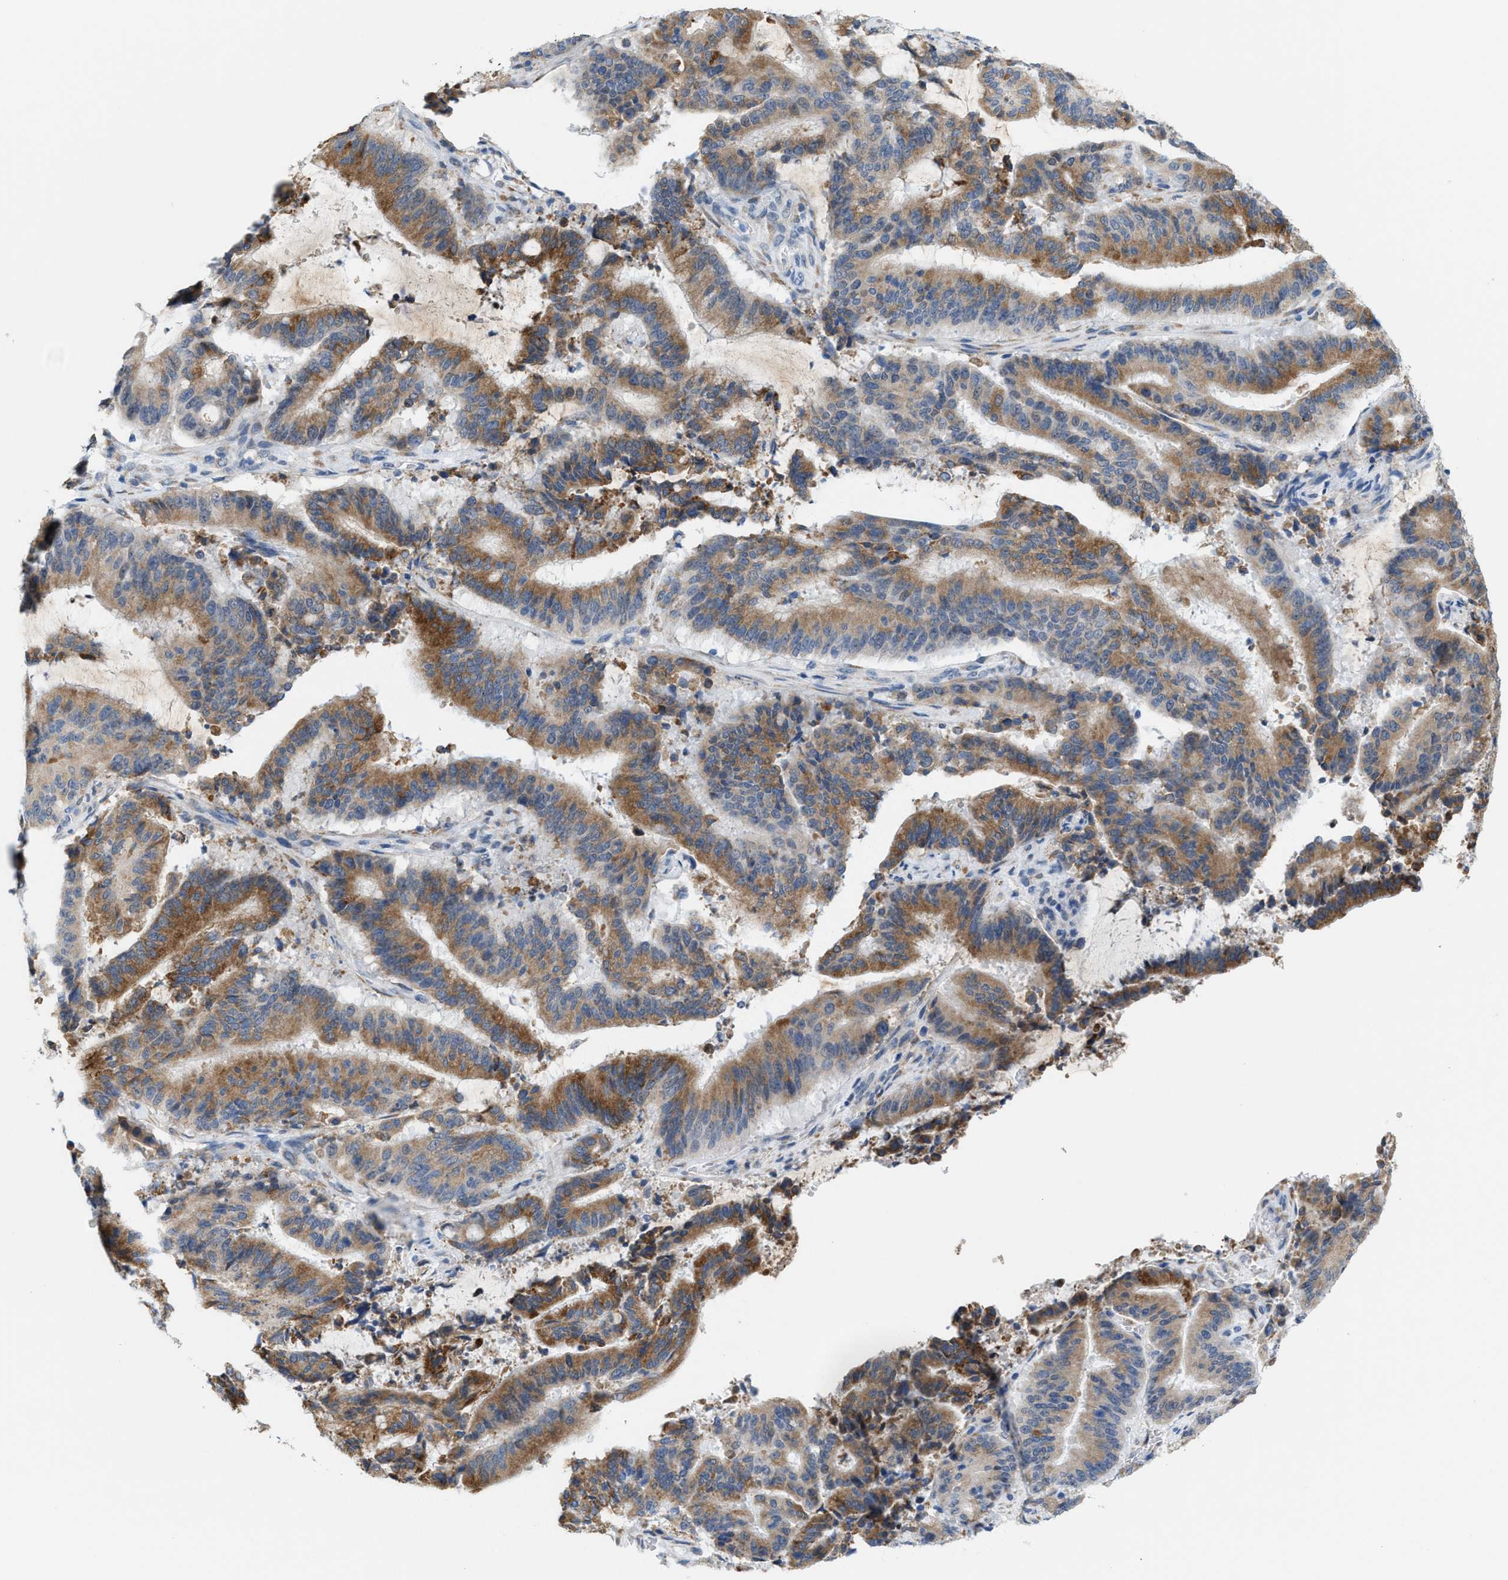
{"staining": {"intensity": "moderate", "quantity": ">75%", "location": "cytoplasmic/membranous"}, "tissue": "liver cancer", "cell_type": "Tumor cells", "image_type": "cancer", "snomed": [{"axis": "morphology", "description": "Normal tissue, NOS"}, {"axis": "morphology", "description": "Cholangiocarcinoma"}, {"axis": "topography", "description": "Liver"}, {"axis": "topography", "description": "Peripheral nerve tissue"}], "caption": "There is medium levels of moderate cytoplasmic/membranous expression in tumor cells of liver cholangiocarcinoma, as demonstrated by immunohistochemical staining (brown color).", "gene": "KIFC3", "patient": {"sex": "female", "age": 73}}